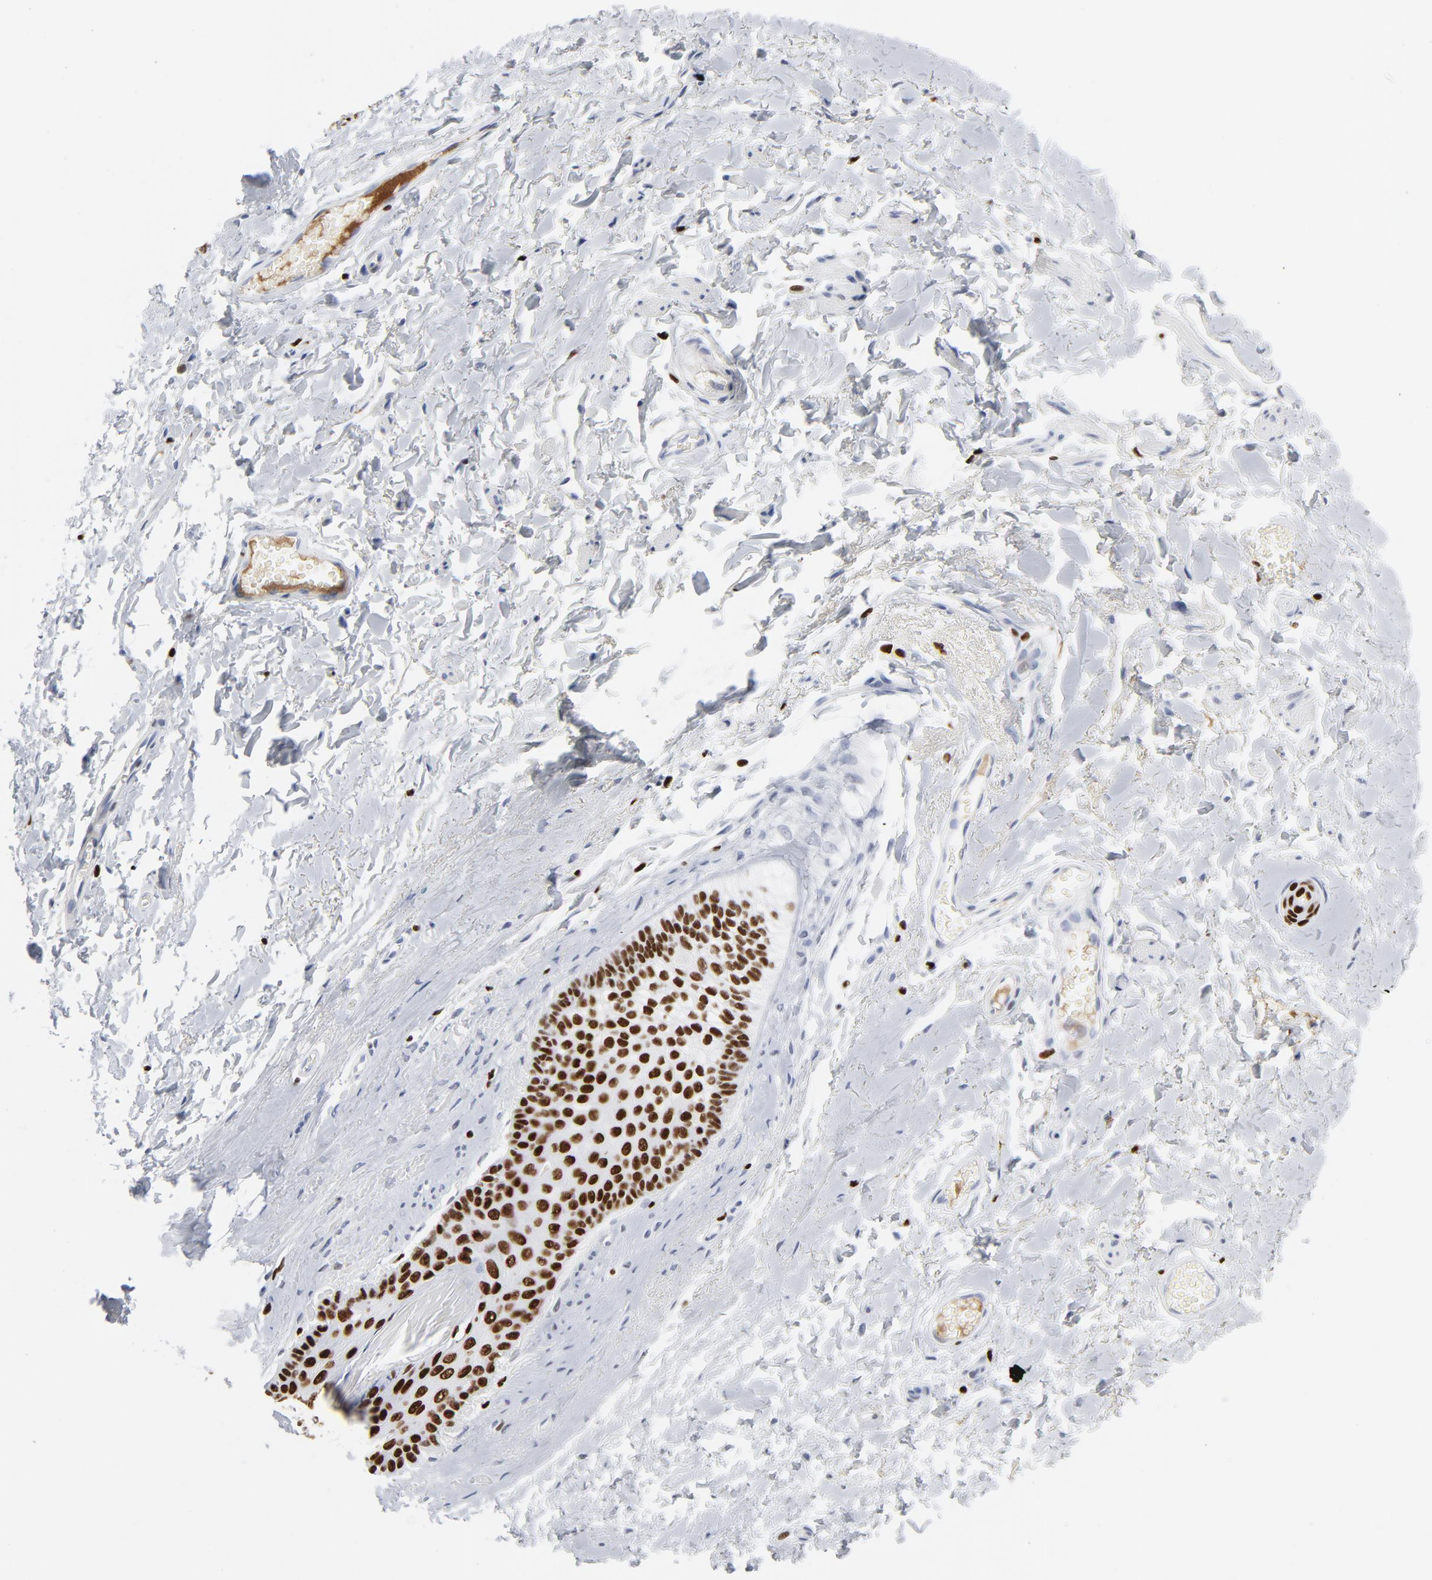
{"staining": {"intensity": "strong", "quantity": ">75%", "location": "nuclear"}, "tissue": "skin", "cell_type": "Epidermal cells", "image_type": "normal", "snomed": [{"axis": "morphology", "description": "Normal tissue, NOS"}, {"axis": "morphology", "description": "Inflammation, NOS"}, {"axis": "topography", "description": "Vulva"}], "caption": "Immunohistochemical staining of benign human skin reveals high levels of strong nuclear expression in approximately >75% of epidermal cells. The protein is shown in brown color, while the nuclei are stained blue.", "gene": "SMARCC2", "patient": {"sex": "female", "age": 84}}